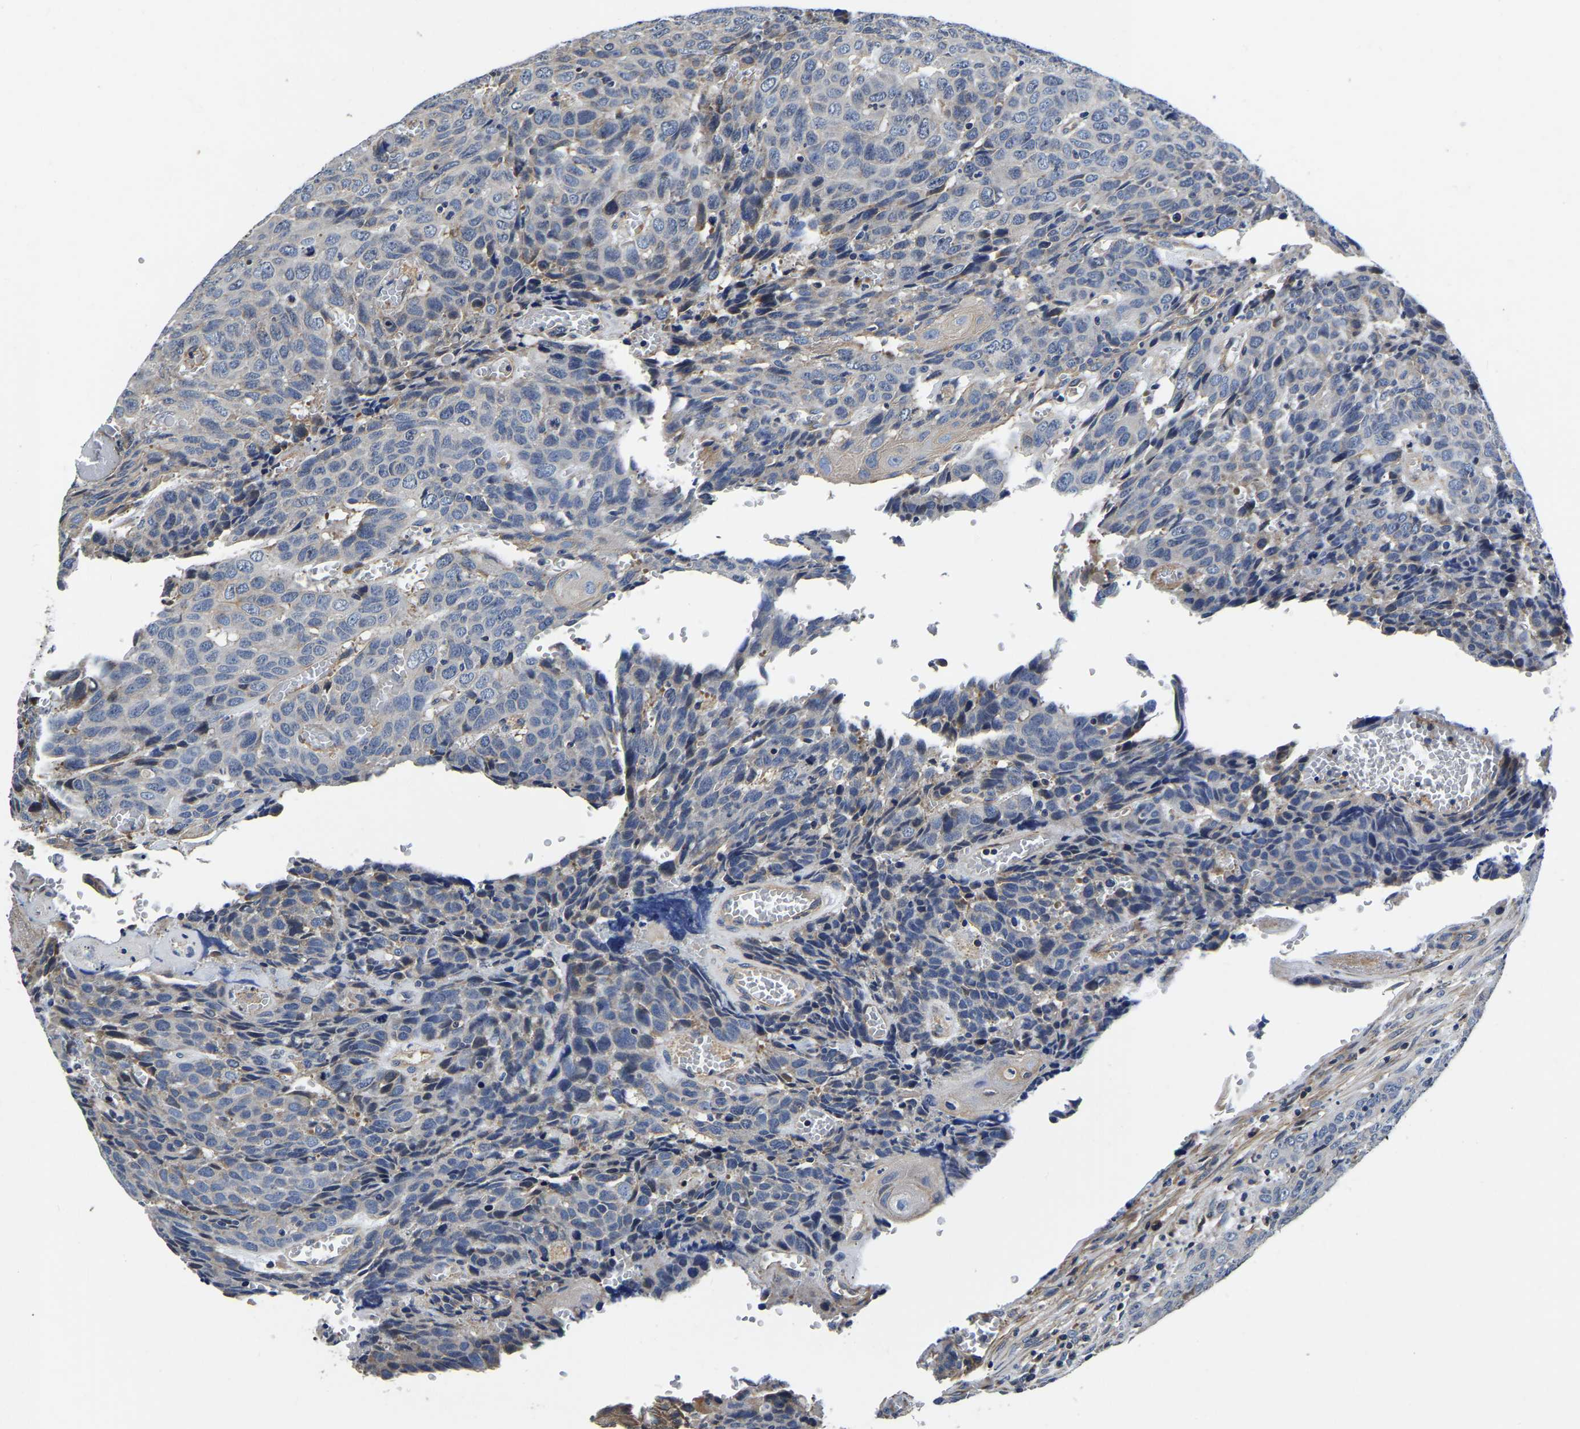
{"staining": {"intensity": "negative", "quantity": "none", "location": "none"}, "tissue": "head and neck cancer", "cell_type": "Tumor cells", "image_type": "cancer", "snomed": [{"axis": "morphology", "description": "Squamous cell carcinoma, NOS"}, {"axis": "topography", "description": "Head-Neck"}], "caption": "Protein analysis of head and neck cancer shows no significant positivity in tumor cells.", "gene": "KCTD17", "patient": {"sex": "male", "age": 66}}